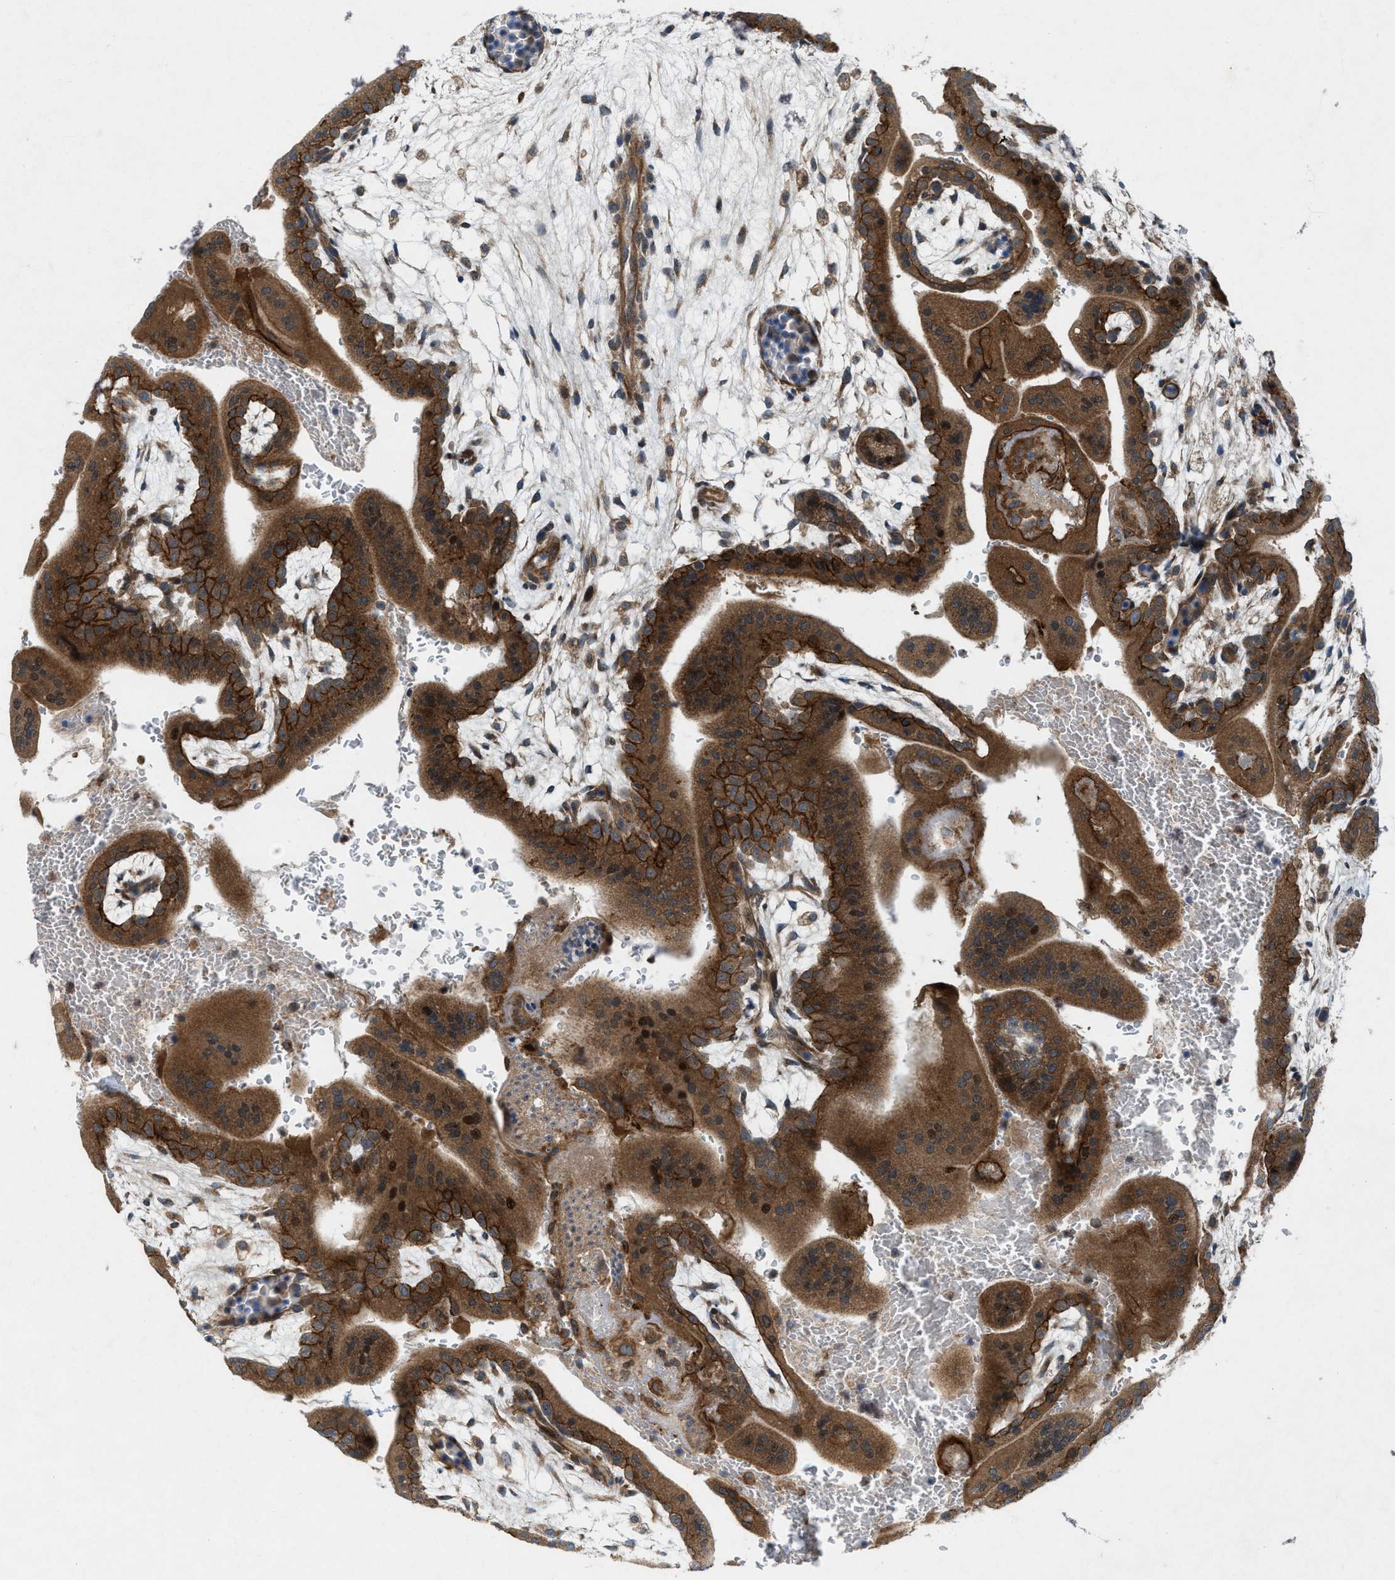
{"staining": {"intensity": "strong", "quantity": ">75%", "location": "cytoplasmic/membranous"}, "tissue": "placenta", "cell_type": "Decidual cells", "image_type": "normal", "snomed": [{"axis": "morphology", "description": "Normal tissue, NOS"}, {"axis": "topography", "description": "Placenta"}], "caption": "Strong cytoplasmic/membranous expression for a protein is seen in about >75% of decidual cells of unremarkable placenta using immunohistochemistry.", "gene": "URGCP", "patient": {"sex": "female", "age": 35}}